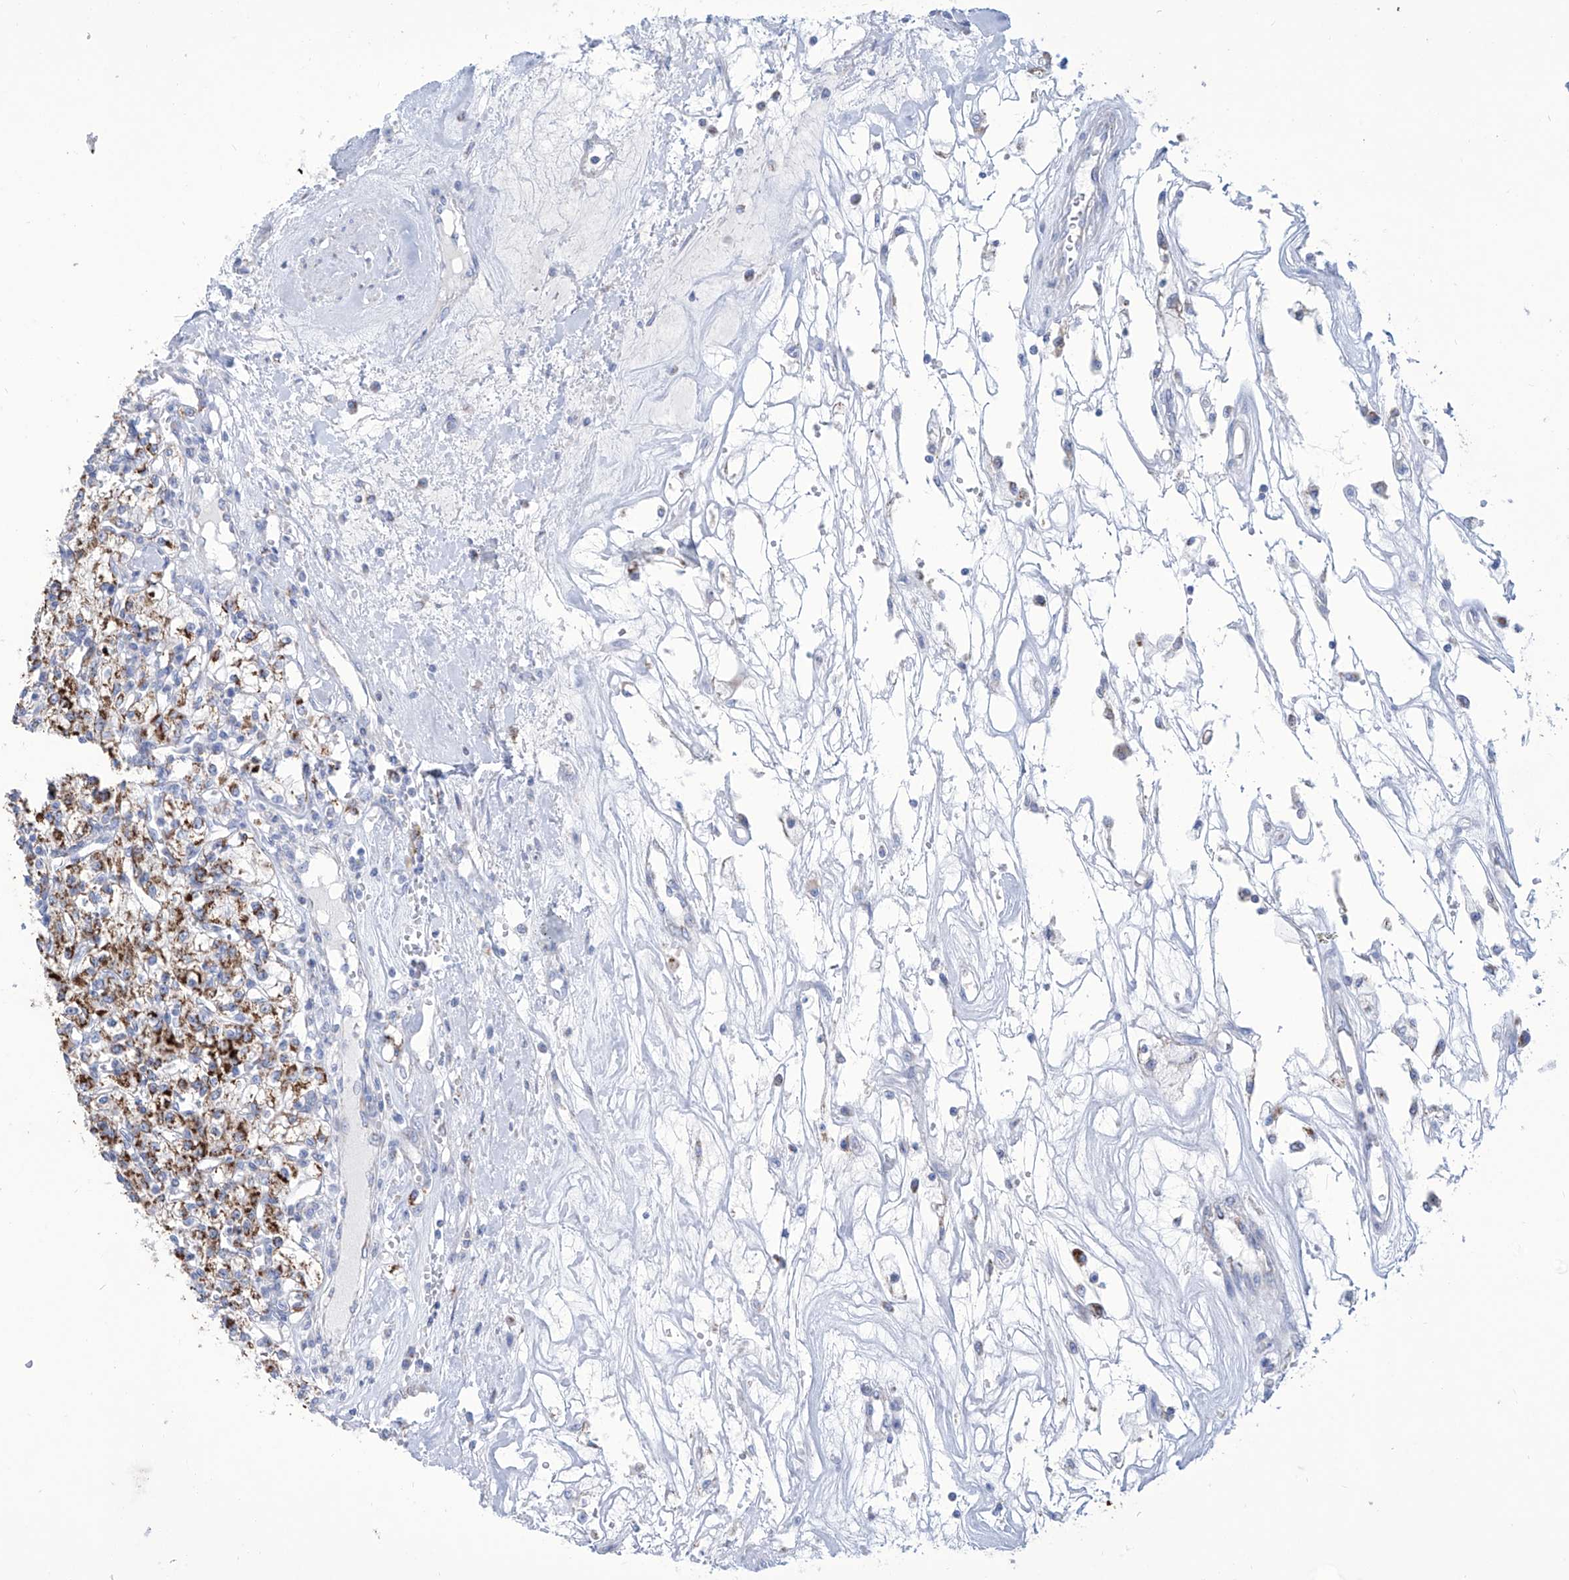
{"staining": {"intensity": "strong", "quantity": "25%-75%", "location": "cytoplasmic/membranous"}, "tissue": "renal cancer", "cell_type": "Tumor cells", "image_type": "cancer", "snomed": [{"axis": "morphology", "description": "Adenocarcinoma, NOS"}, {"axis": "topography", "description": "Kidney"}], "caption": "This photomicrograph shows IHC staining of human renal cancer (adenocarcinoma), with high strong cytoplasmic/membranous staining in approximately 25%-75% of tumor cells.", "gene": "ALDH6A1", "patient": {"sex": "female", "age": 59}}